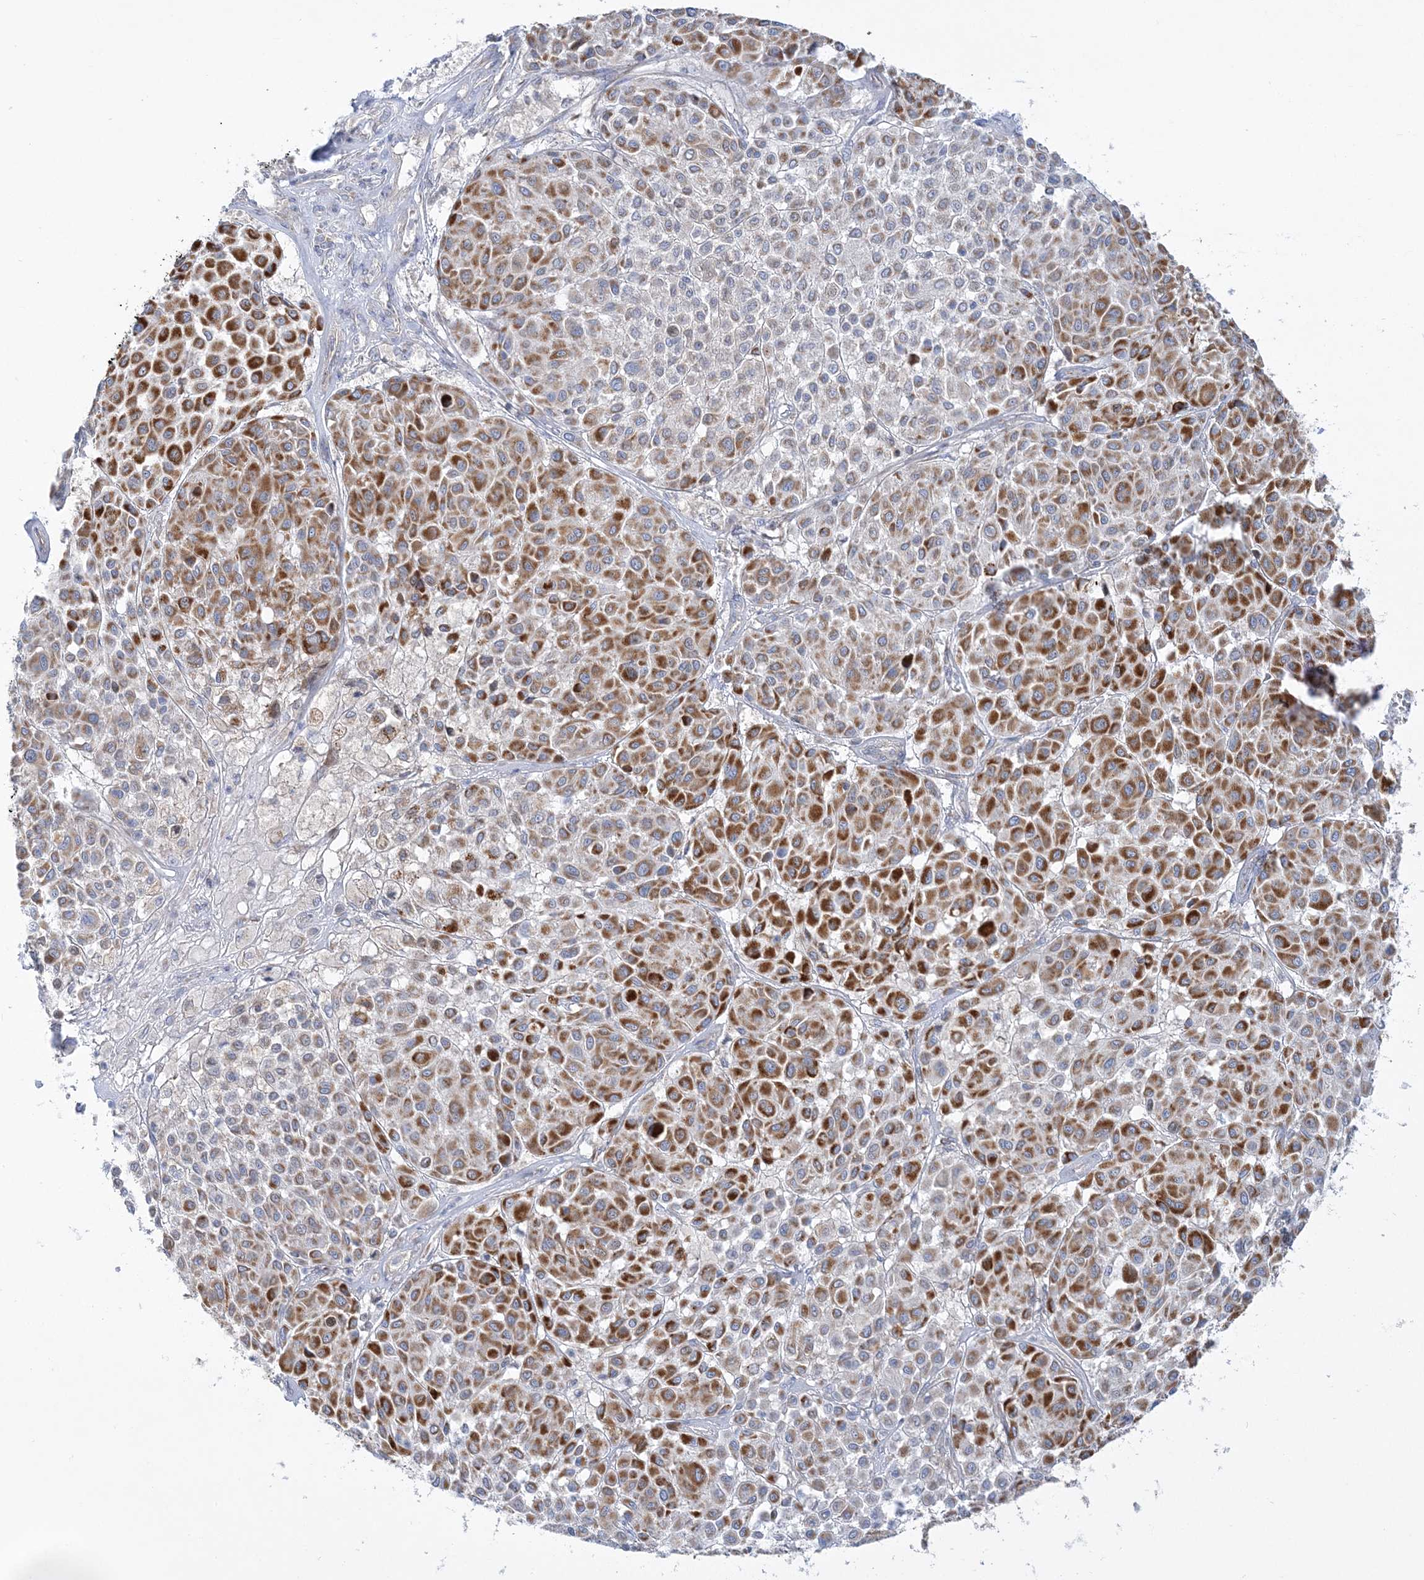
{"staining": {"intensity": "moderate", "quantity": ">75%", "location": "cytoplasmic/membranous"}, "tissue": "melanoma", "cell_type": "Tumor cells", "image_type": "cancer", "snomed": [{"axis": "morphology", "description": "Malignant melanoma, Metastatic site"}, {"axis": "topography", "description": "Soft tissue"}], "caption": "Immunohistochemistry micrograph of melanoma stained for a protein (brown), which exhibits medium levels of moderate cytoplasmic/membranous expression in about >75% of tumor cells.", "gene": "TBC1D14", "patient": {"sex": "male", "age": 41}}